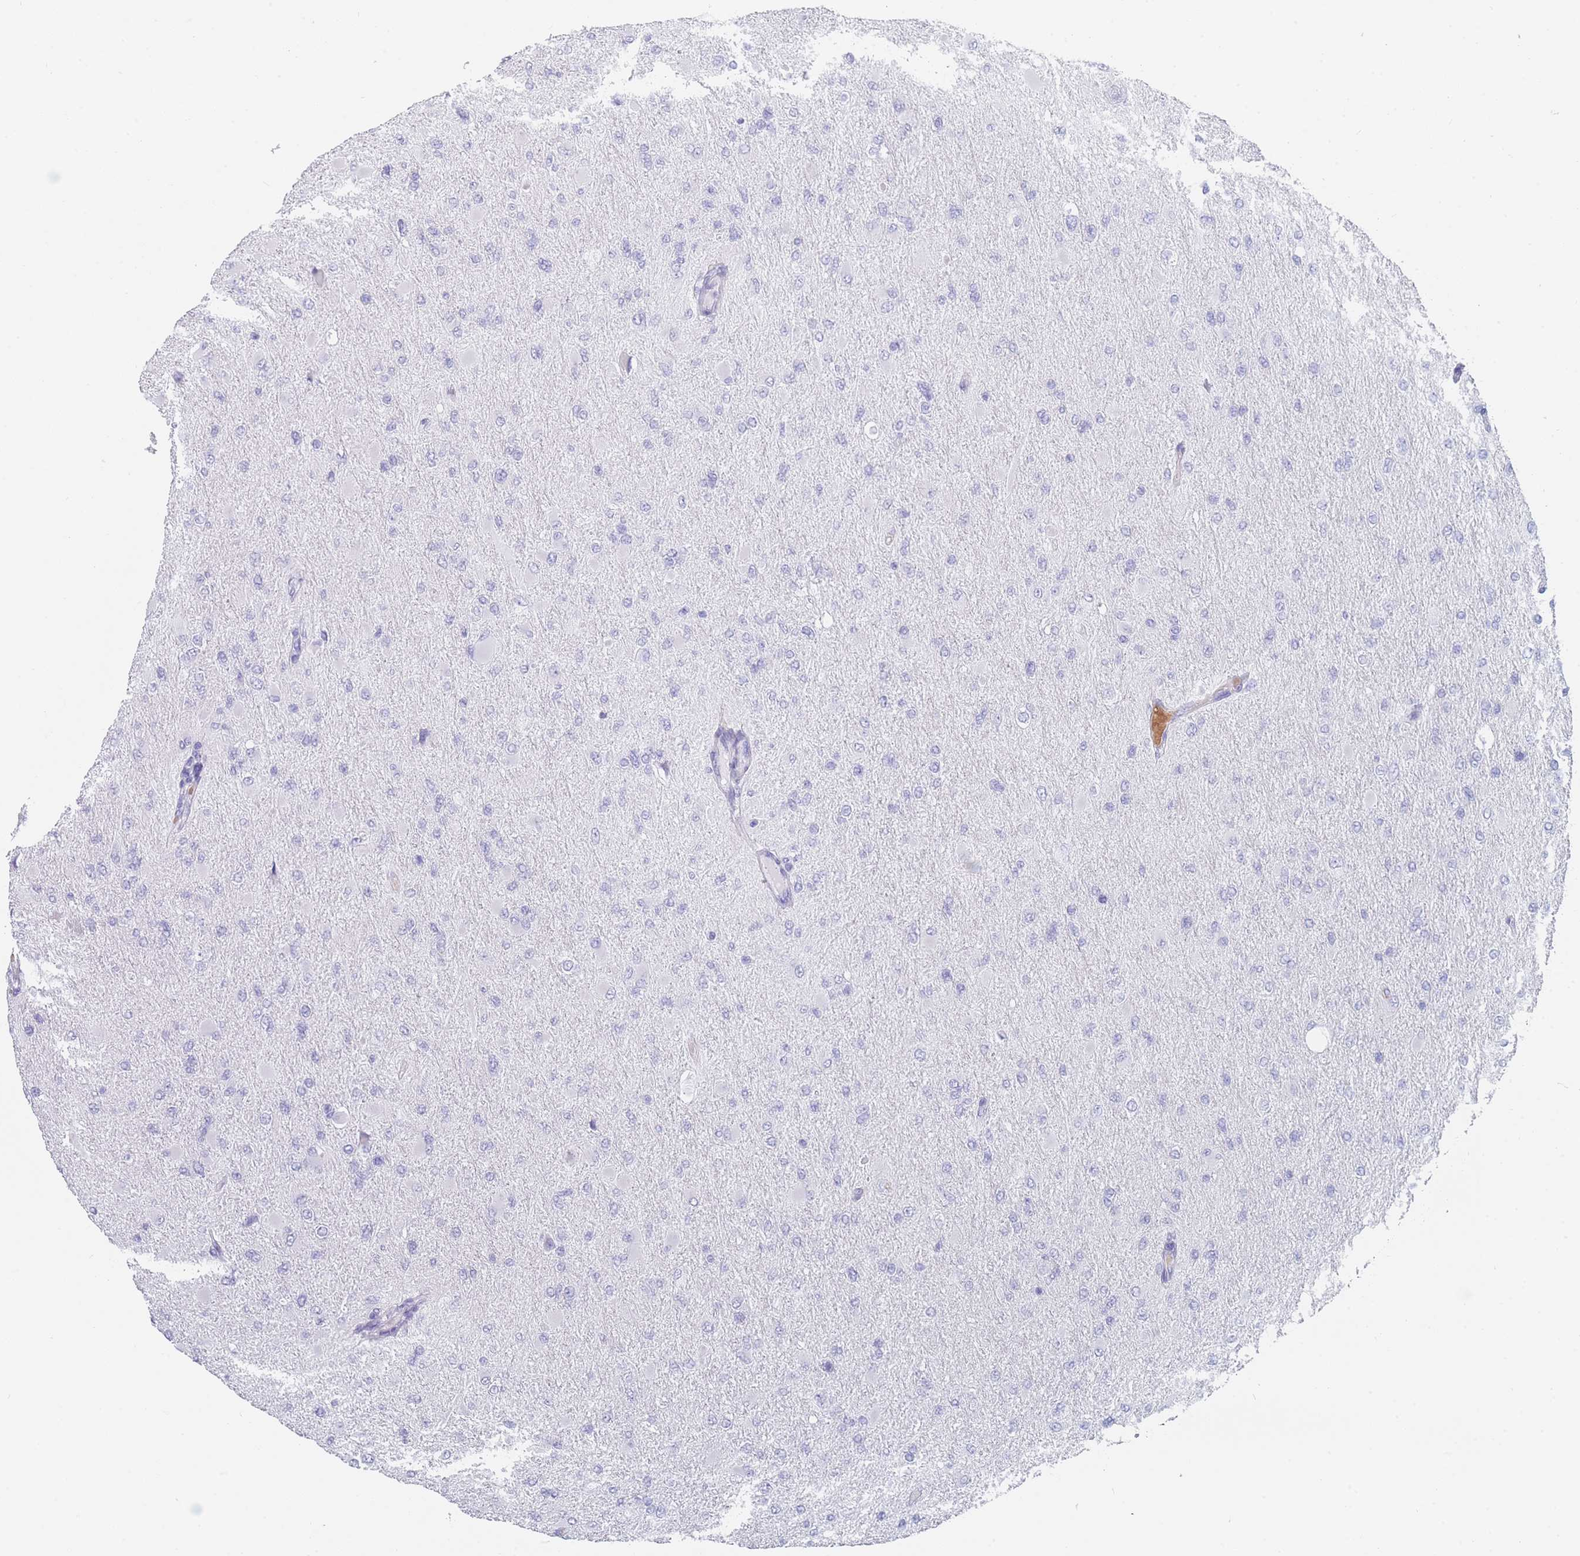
{"staining": {"intensity": "negative", "quantity": "none", "location": "none"}, "tissue": "glioma", "cell_type": "Tumor cells", "image_type": "cancer", "snomed": [{"axis": "morphology", "description": "Glioma, malignant, High grade"}, {"axis": "topography", "description": "Cerebral cortex"}], "caption": "High magnification brightfield microscopy of malignant glioma (high-grade) stained with DAB (brown) and counterstained with hematoxylin (blue): tumor cells show no significant expression.", "gene": "OR5D16", "patient": {"sex": "female", "age": 36}}